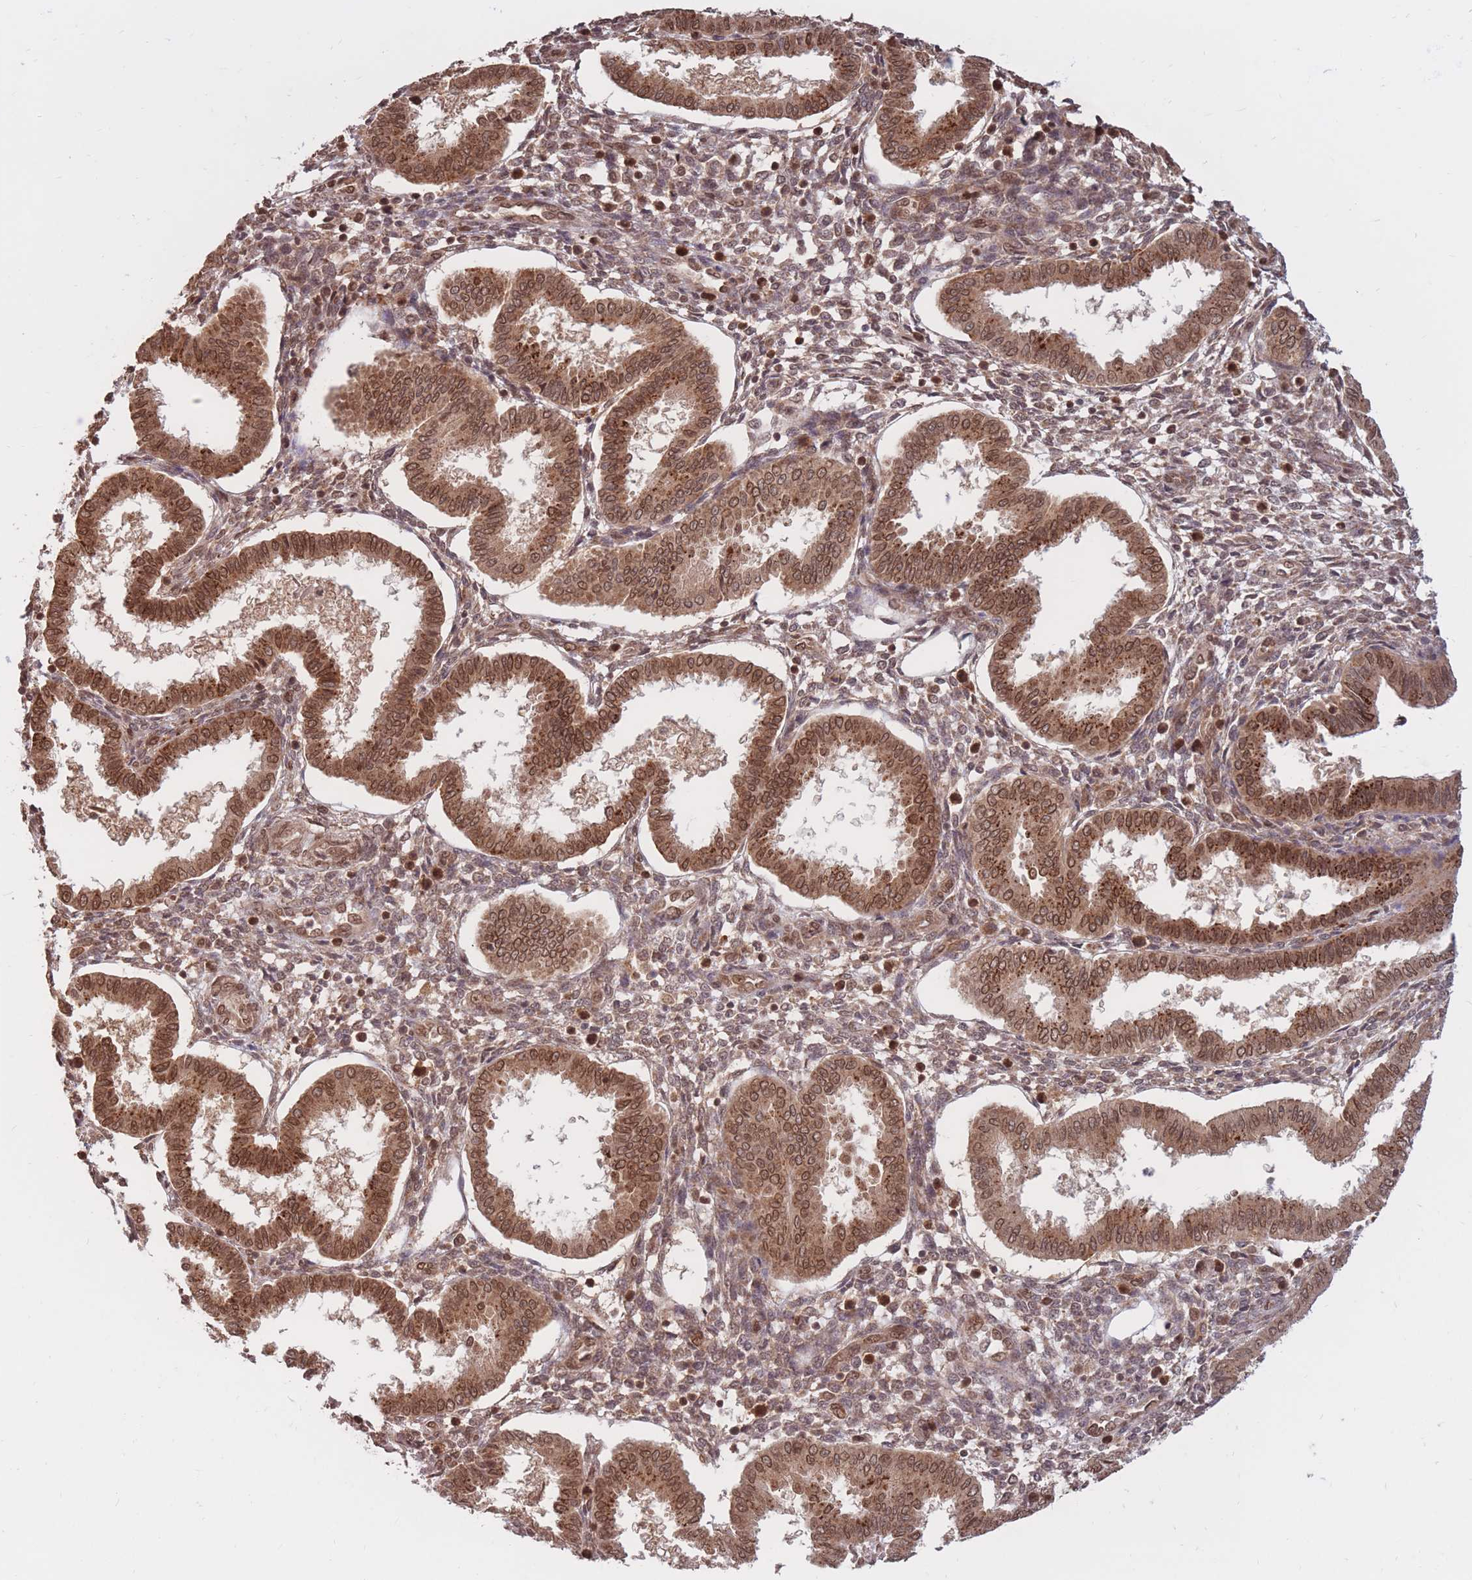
{"staining": {"intensity": "moderate", "quantity": ">75%", "location": "cytoplasmic/membranous,nuclear"}, "tissue": "endometrium", "cell_type": "Cells in endometrial stroma", "image_type": "normal", "snomed": [{"axis": "morphology", "description": "Normal tissue, NOS"}, {"axis": "topography", "description": "Endometrium"}], "caption": "IHC image of unremarkable endometrium: endometrium stained using immunohistochemistry displays medium levels of moderate protein expression localized specifically in the cytoplasmic/membranous,nuclear of cells in endometrial stroma, appearing as a cytoplasmic/membranous,nuclear brown color.", "gene": "SRA1", "patient": {"sex": "female", "age": 24}}